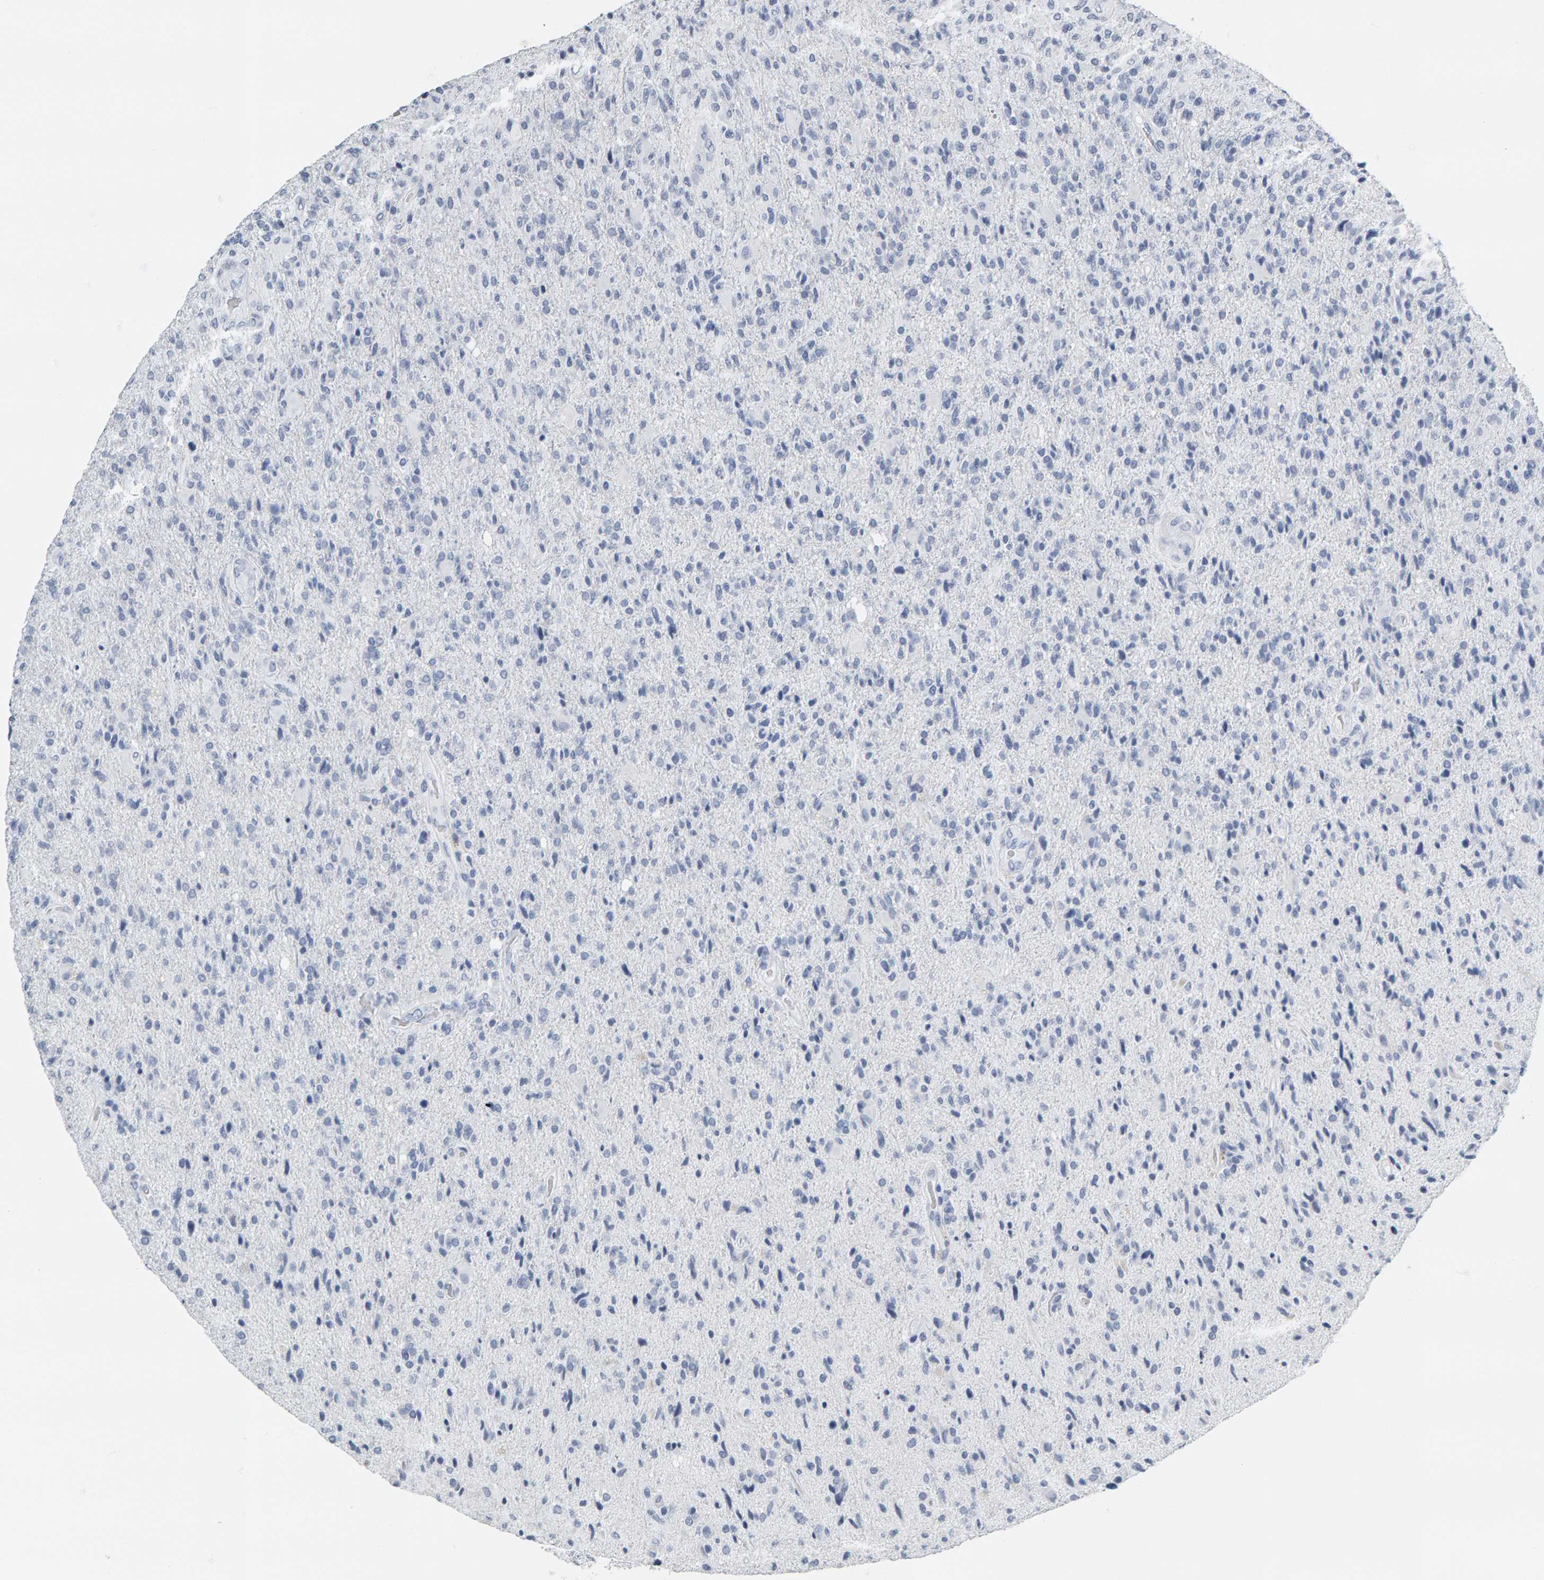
{"staining": {"intensity": "negative", "quantity": "none", "location": "none"}, "tissue": "glioma", "cell_type": "Tumor cells", "image_type": "cancer", "snomed": [{"axis": "morphology", "description": "Glioma, malignant, High grade"}, {"axis": "topography", "description": "Brain"}], "caption": "Immunohistochemical staining of malignant high-grade glioma demonstrates no significant positivity in tumor cells.", "gene": "SPACA3", "patient": {"sex": "male", "age": 72}}